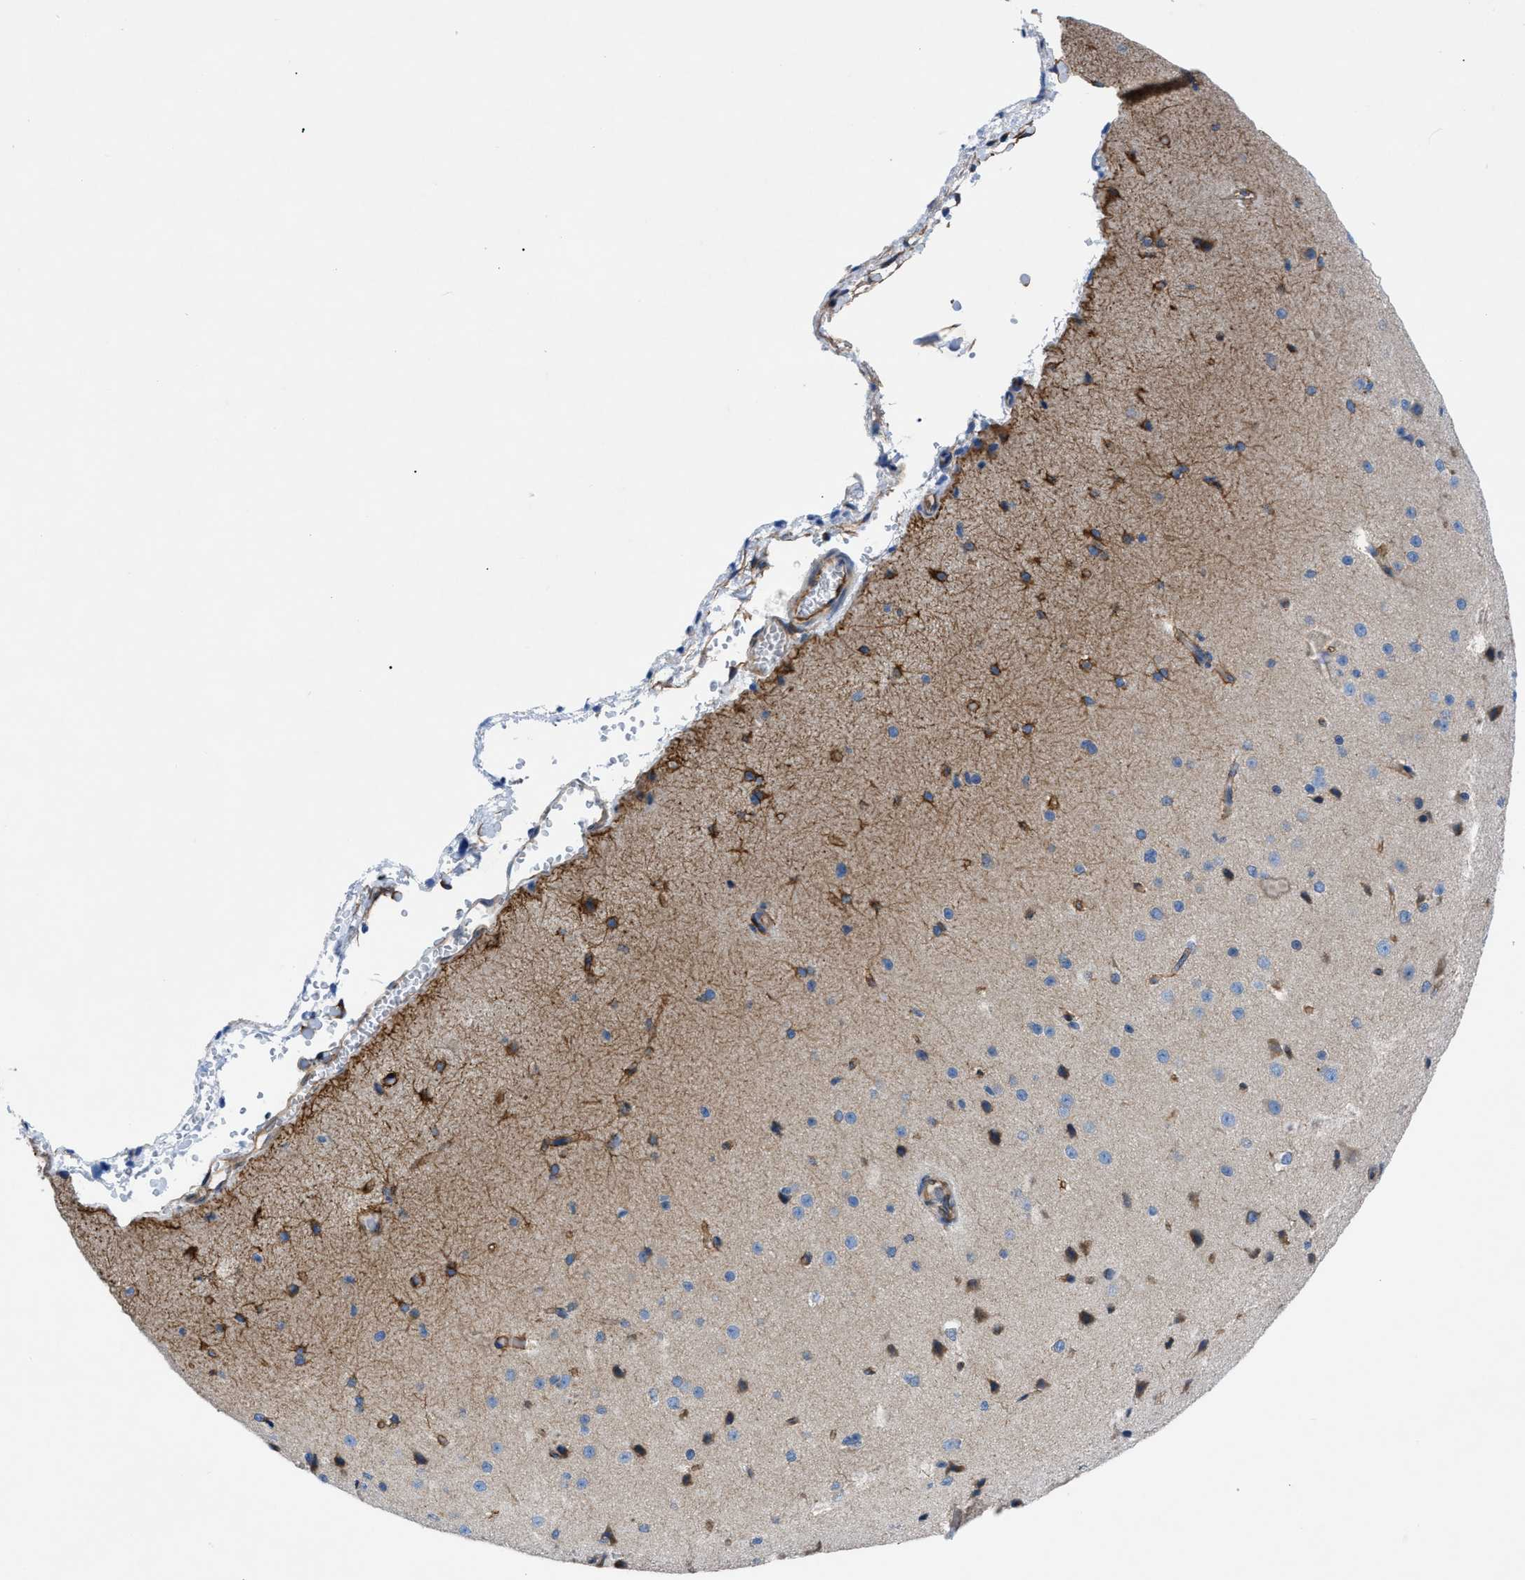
{"staining": {"intensity": "moderate", "quantity": ">75%", "location": "cytoplasmic/membranous"}, "tissue": "cerebral cortex", "cell_type": "Endothelial cells", "image_type": "normal", "snomed": [{"axis": "morphology", "description": "Normal tissue, NOS"}, {"axis": "morphology", "description": "Developmental malformation"}, {"axis": "topography", "description": "Cerebral cortex"}], "caption": "There is medium levels of moderate cytoplasmic/membranous expression in endothelial cells of unremarkable cerebral cortex, as demonstrated by immunohistochemical staining (brown color).", "gene": "DMAC1", "patient": {"sex": "female", "age": 30}}